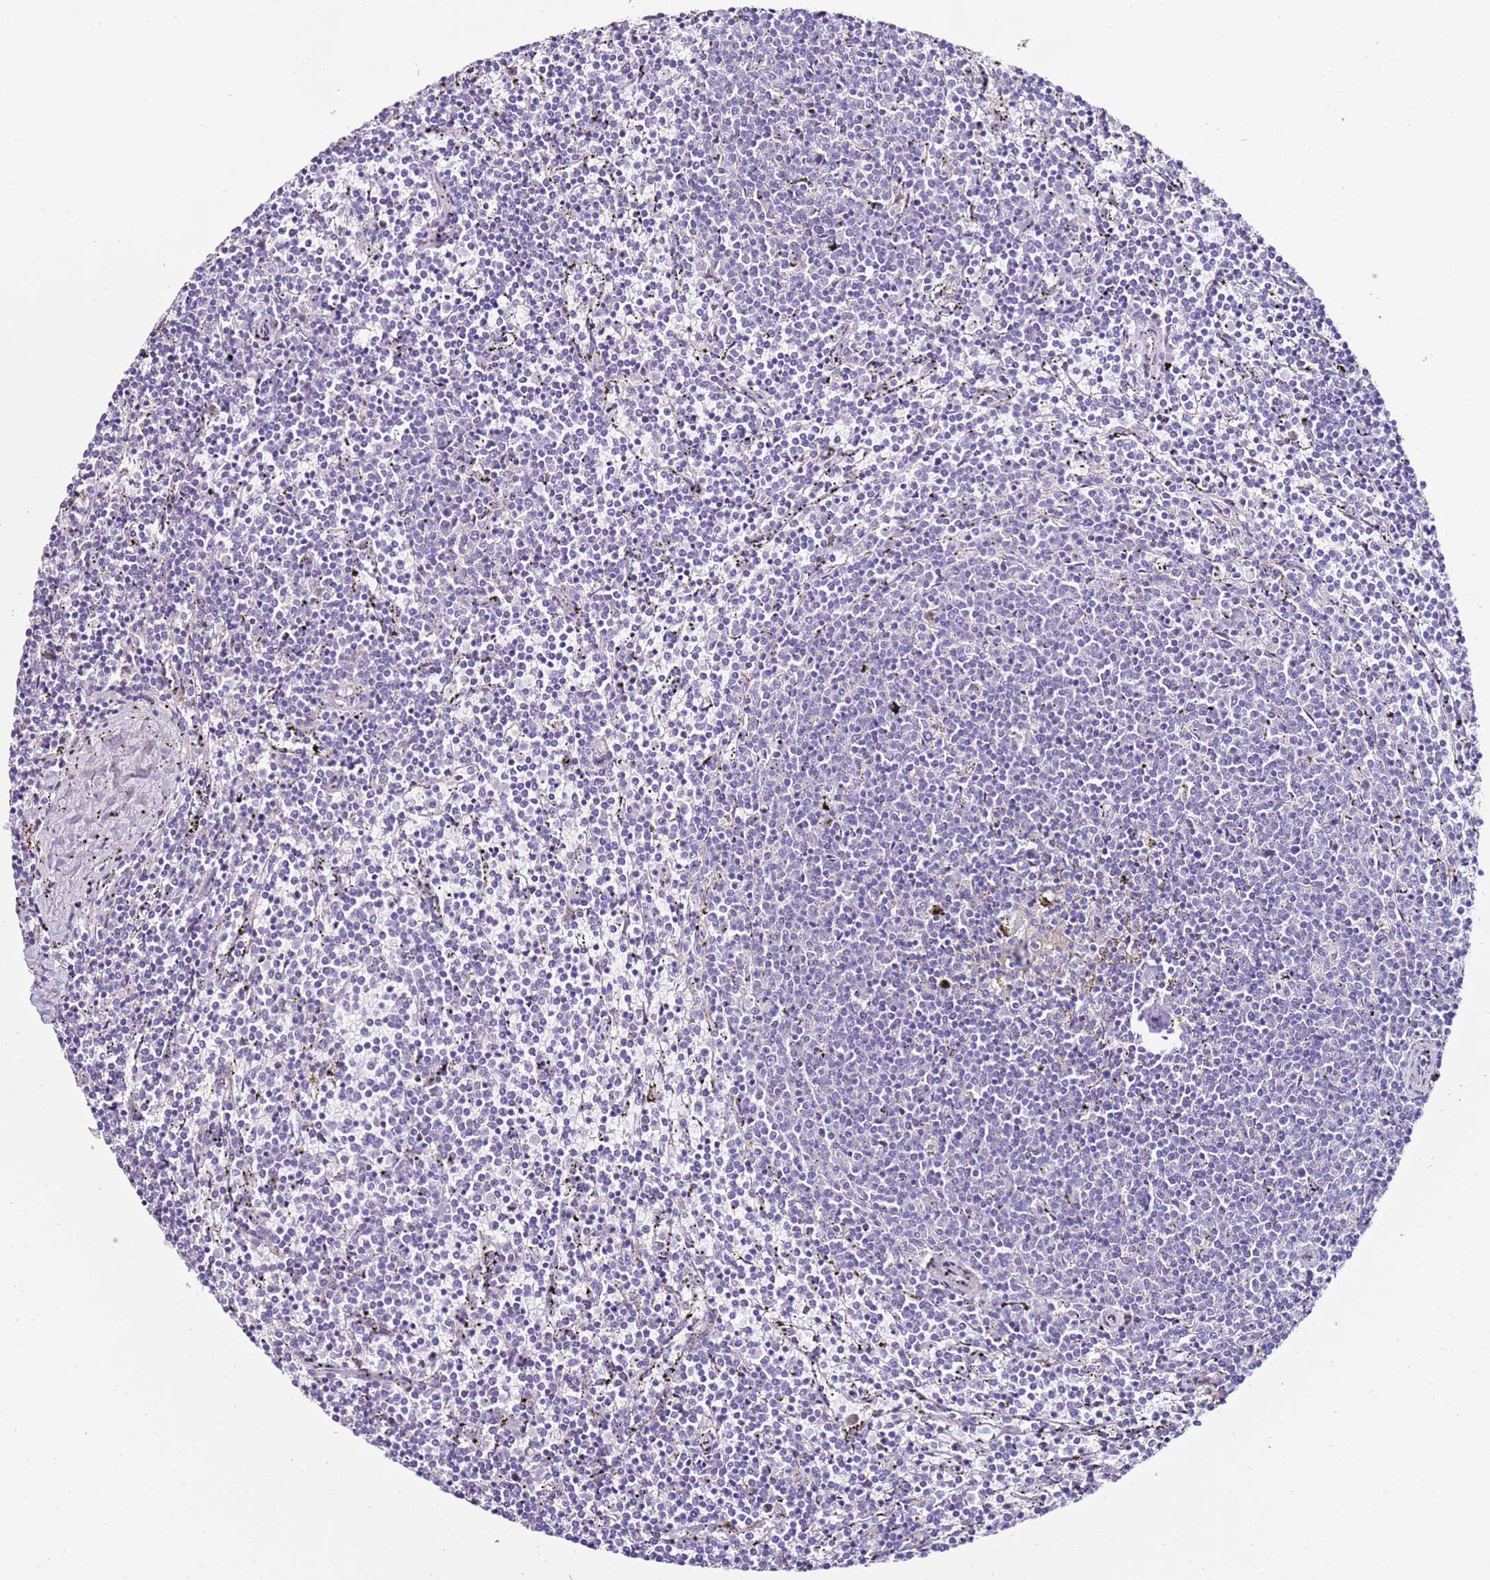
{"staining": {"intensity": "negative", "quantity": "none", "location": "none"}, "tissue": "lymphoma", "cell_type": "Tumor cells", "image_type": "cancer", "snomed": [{"axis": "morphology", "description": "Malignant lymphoma, non-Hodgkin's type, Low grade"}, {"axis": "topography", "description": "Spleen"}], "caption": "Malignant lymphoma, non-Hodgkin's type (low-grade) was stained to show a protein in brown. There is no significant expression in tumor cells.", "gene": "HGD", "patient": {"sex": "female", "age": 50}}